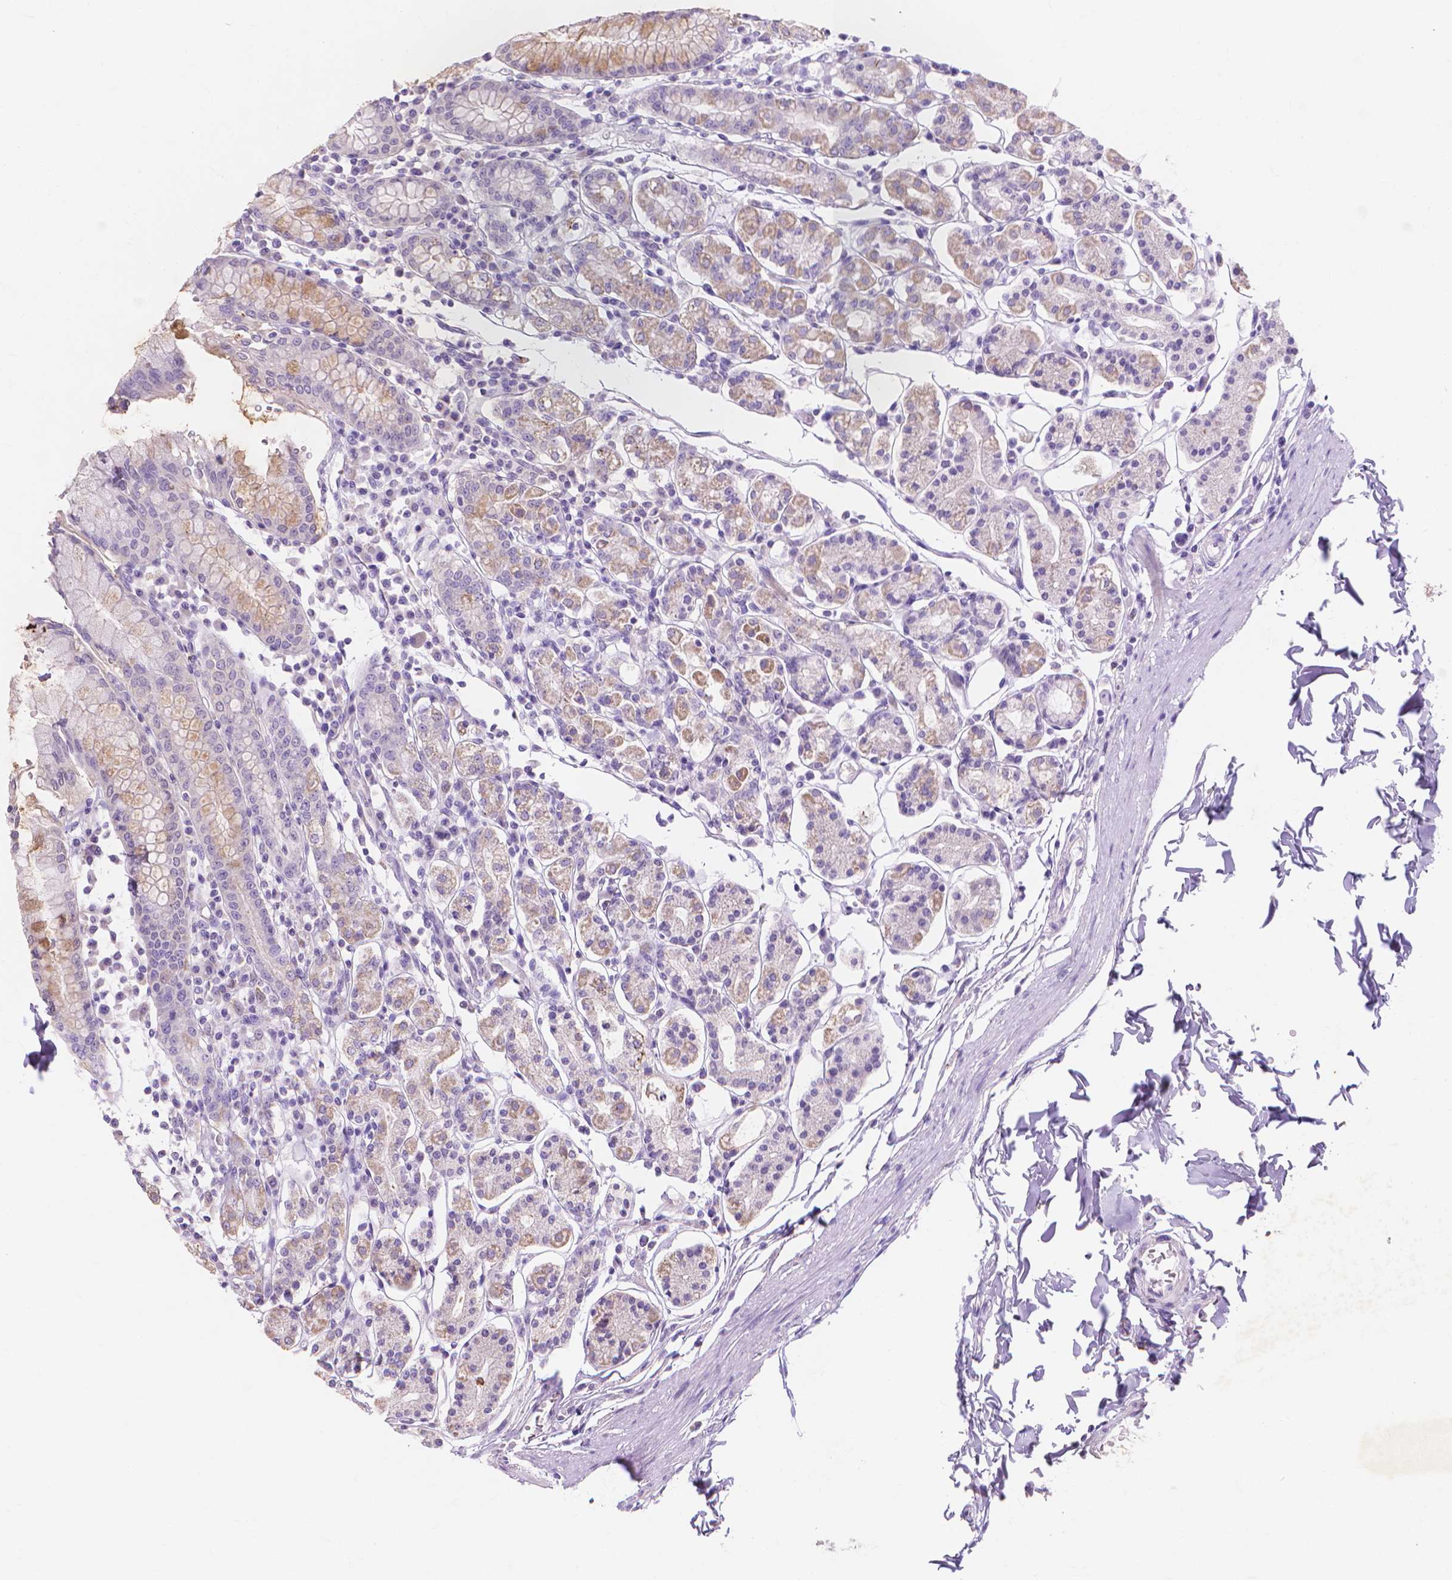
{"staining": {"intensity": "weak", "quantity": "25%-75%", "location": "cytoplasmic/membranous"}, "tissue": "stomach", "cell_type": "Glandular cells", "image_type": "normal", "snomed": [{"axis": "morphology", "description": "Normal tissue, NOS"}, {"axis": "topography", "description": "Stomach, upper"}, {"axis": "topography", "description": "Stomach"}], "caption": "IHC image of unremarkable stomach stained for a protein (brown), which shows low levels of weak cytoplasmic/membranous expression in approximately 25%-75% of glandular cells.", "gene": "MMP11", "patient": {"sex": "male", "age": 62}}